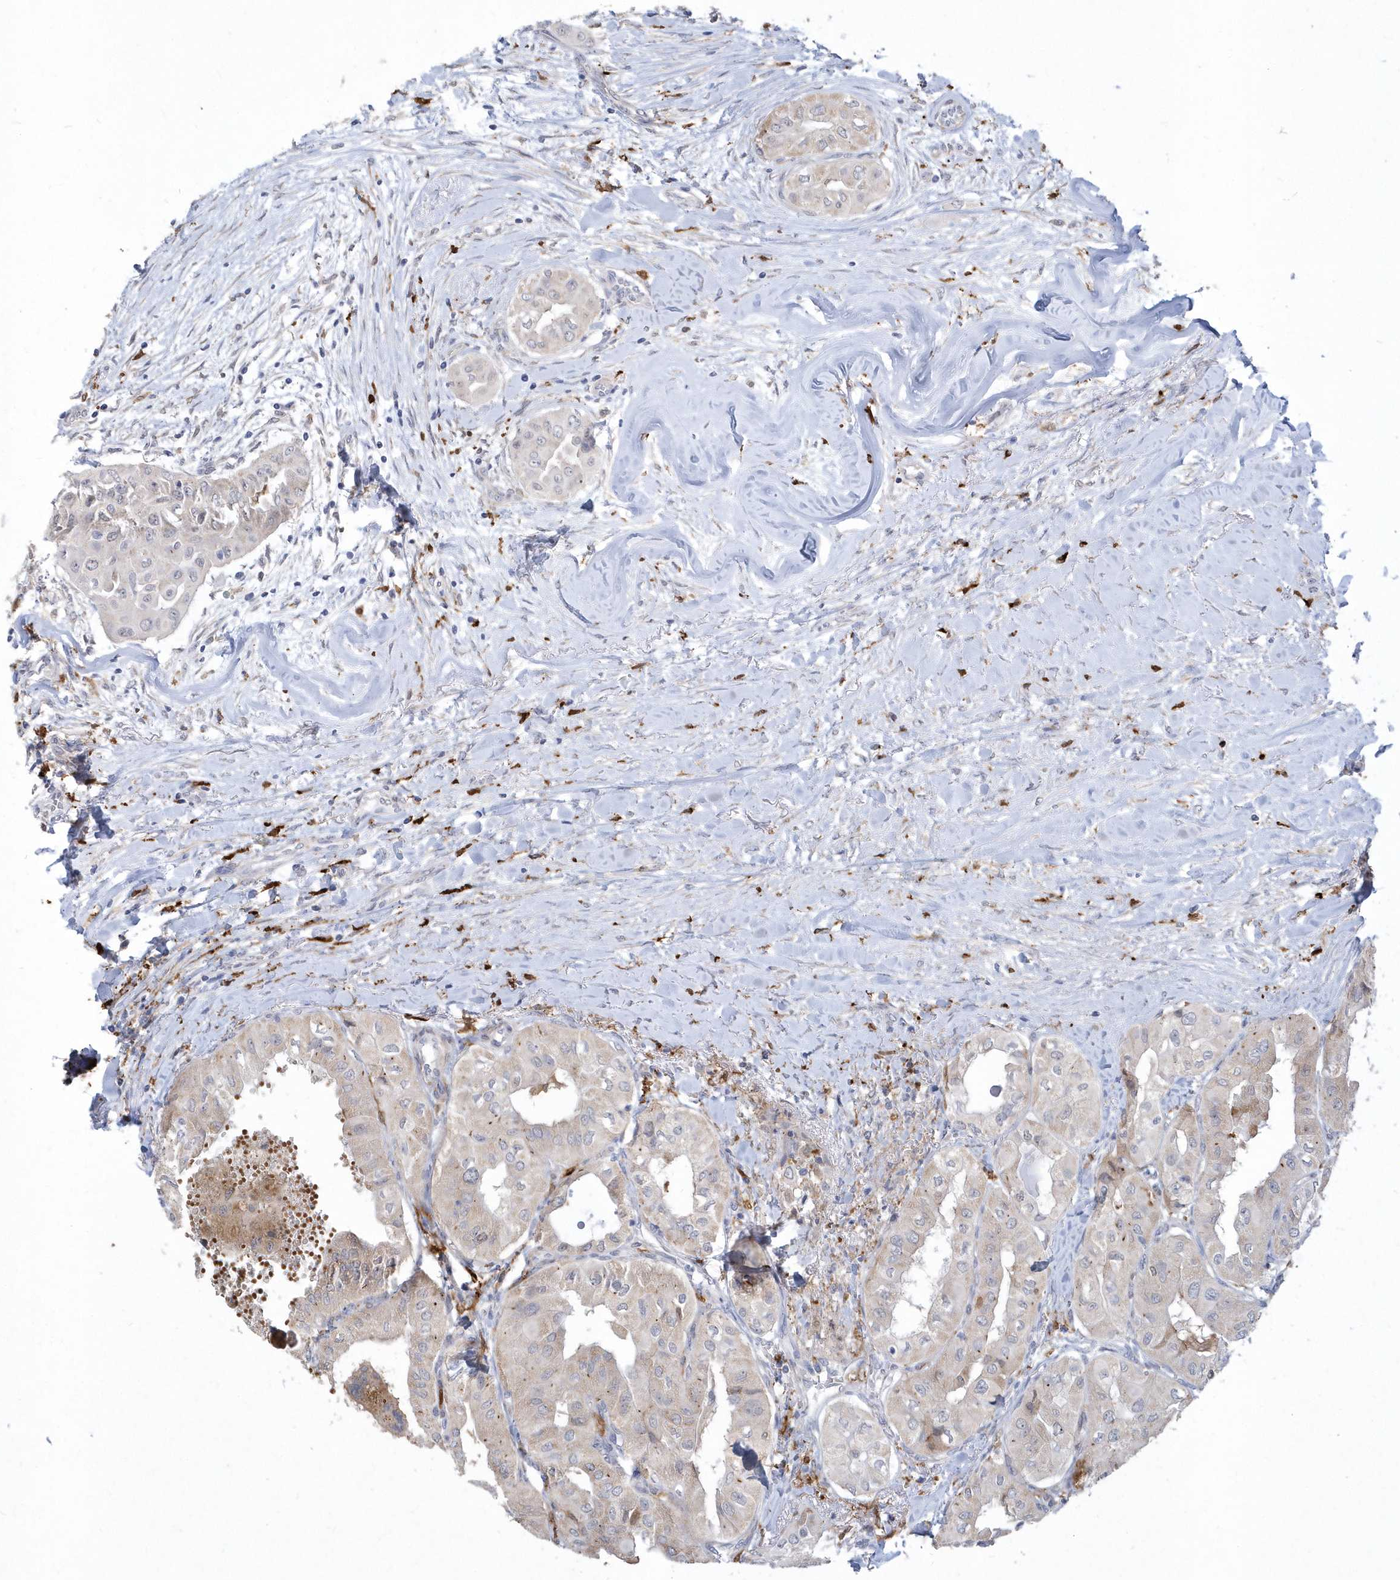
{"staining": {"intensity": "negative", "quantity": "none", "location": "none"}, "tissue": "thyroid cancer", "cell_type": "Tumor cells", "image_type": "cancer", "snomed": [{"axis": "morphology", "description": "Papillary adenocarcinoma, NOS"}, {"axis": "topography", "description": "Thyroid gland"}], "caption": "Immunohistochemistry photomicrograph of human papillary adenocarcinoma (thyroid) stained for a protein (brown), which reveals no staining in tumor cells.", "gene": "TSPEAR", "patient": {"sex": "female", "age": 59}}